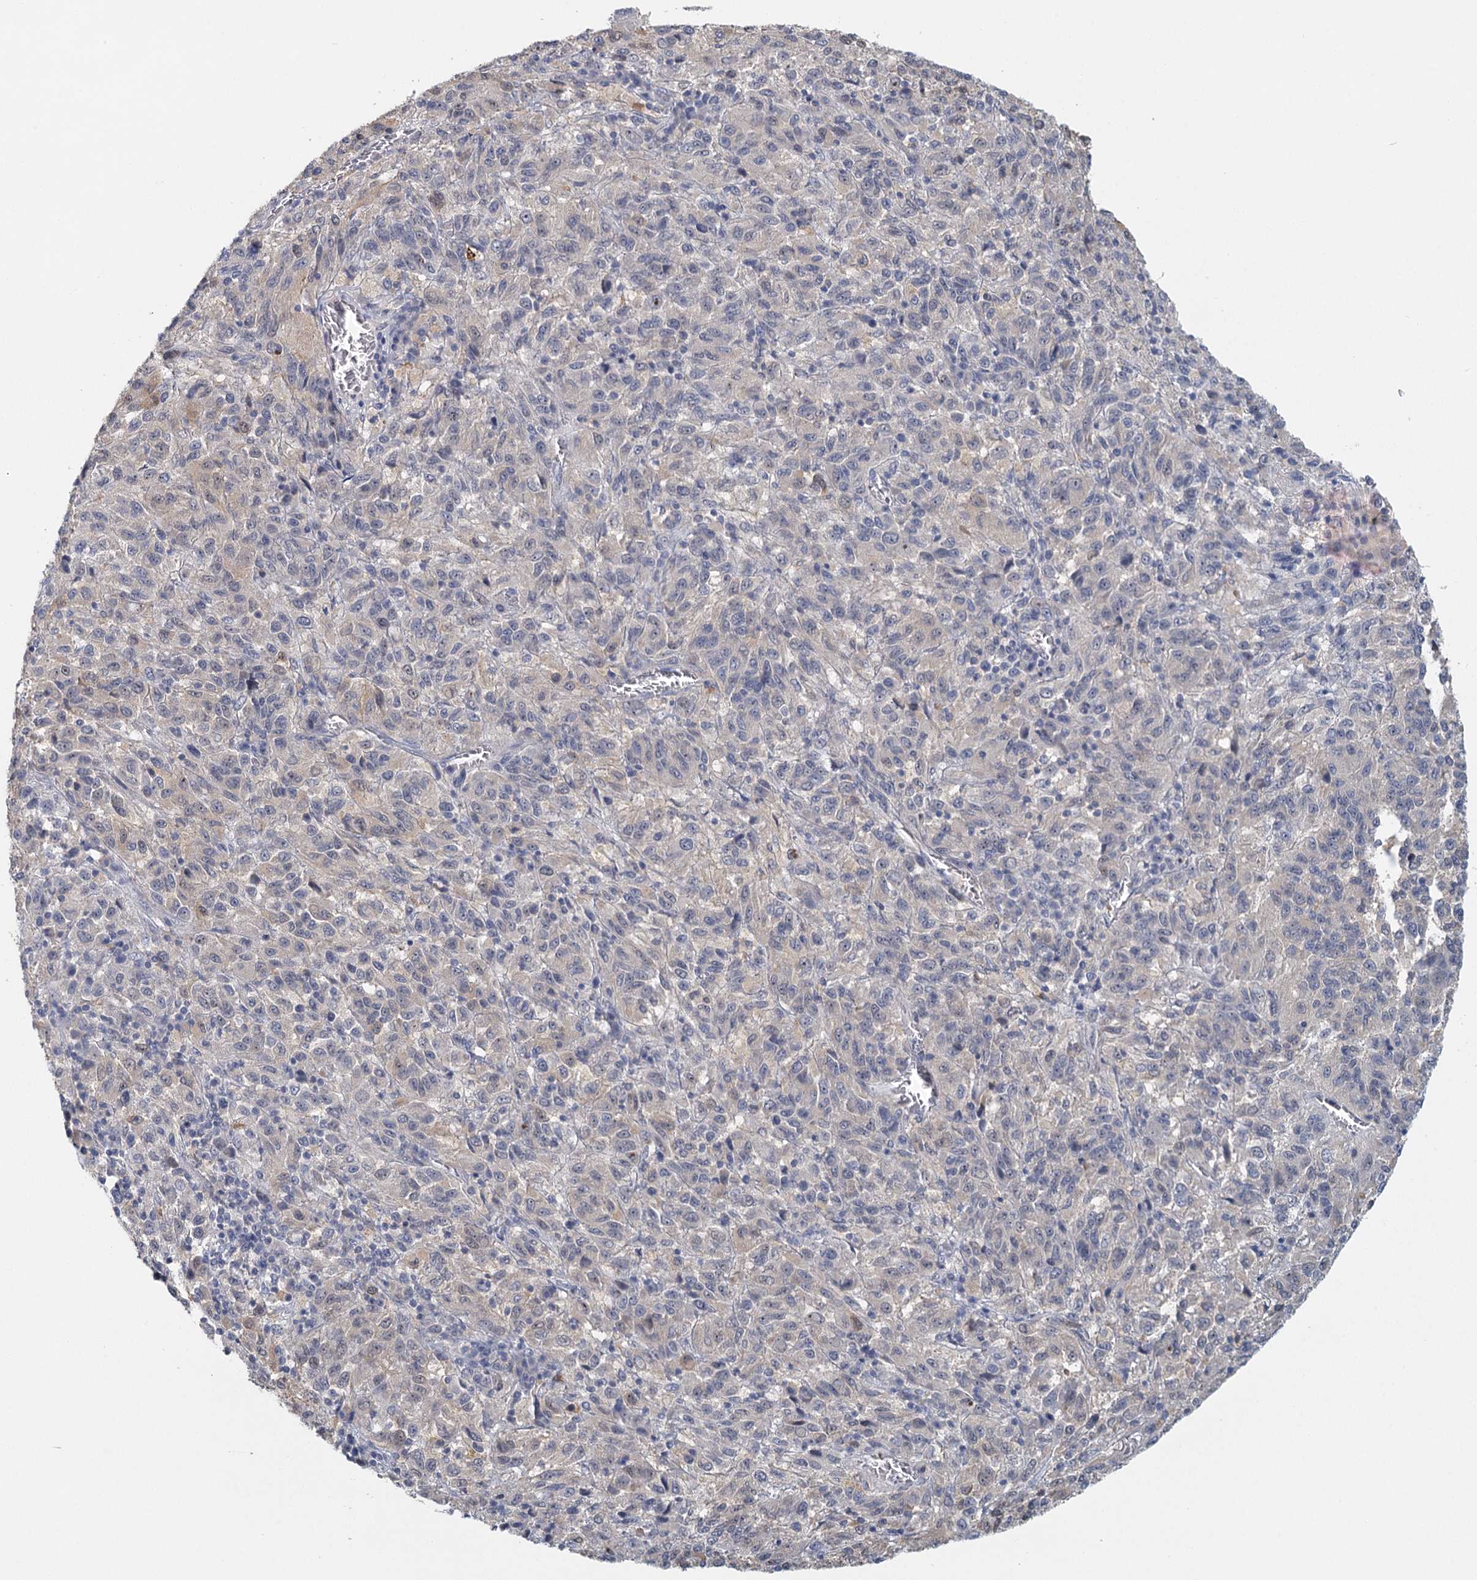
{"staining": {"intensity": "negative", "quantity": "none", "location": "none"}, "tissue": "melanoma", "cell_type": "Tumor cells", "image_type": "cancer", "snomed": [{"axis": "morphology", "description": "Malignant melanoma, Metastatic site"}, {"axis": "topography", "description": "Lung"}], "caption": "Human melanoma stained for a protein using immunohistochemistry (IHC) demonstrates no positivity in tumor cells.", "gene": "MYO7B", "patient": {"sex": "male", "age": 64}}